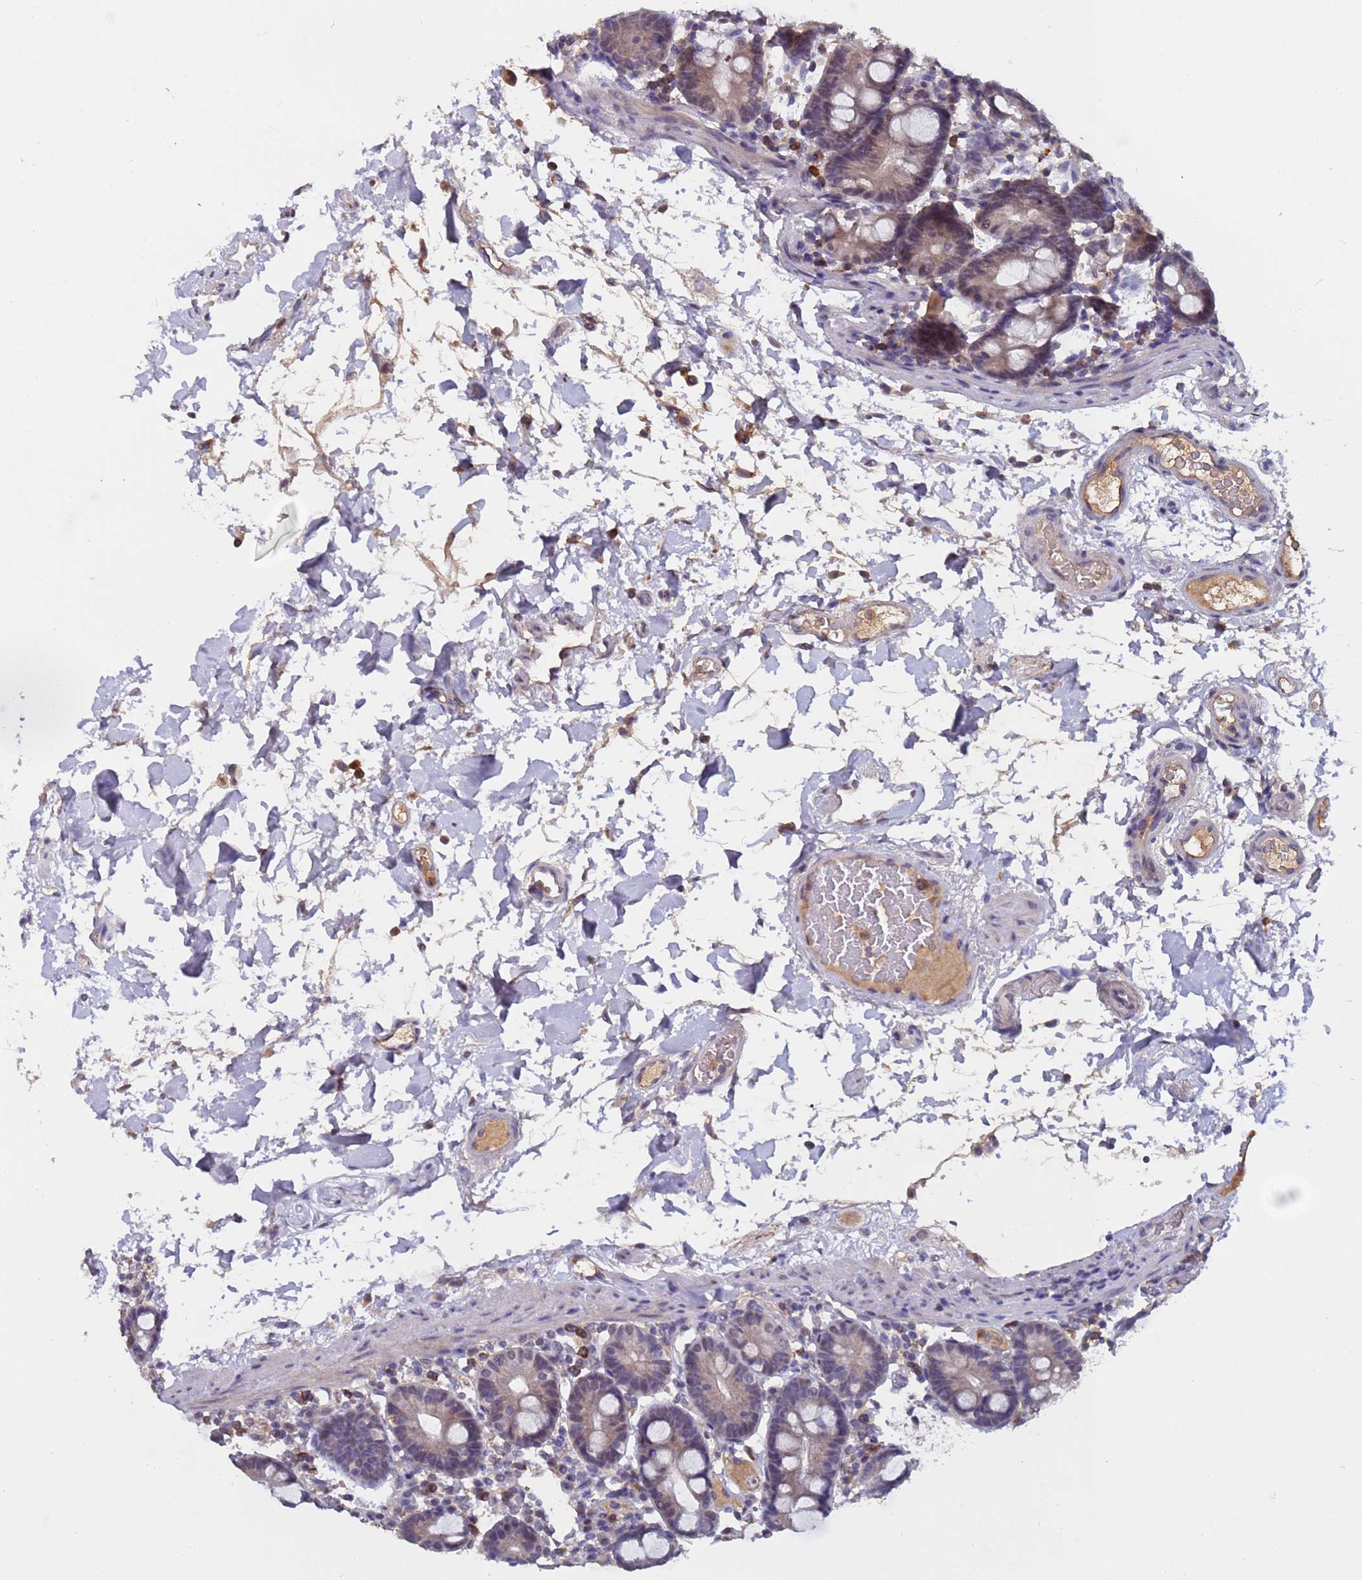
{"staining": {"intensity": "weak", "quantity": "25%-75%", "location": "cytoplasmic/membranous,nuclear"}, "tissue": "duodenum", "cell_type": "Glandular cells", "image_type": "normal", "snomed": [{"axis": "morphology", "description": "Normal tissue, NOS"}, {"axis": "topography", "description": "Duodenum"}], "caption": "Immunohistochemical staining of benign human duodenum exhibits 25%-75% levels of weak cytoplasmic/membranous,nuclear protein staining in about 25%-75% of glandular cells.", "gene": "ZNF248", "patient": {"sex": "male", "age": 55}}